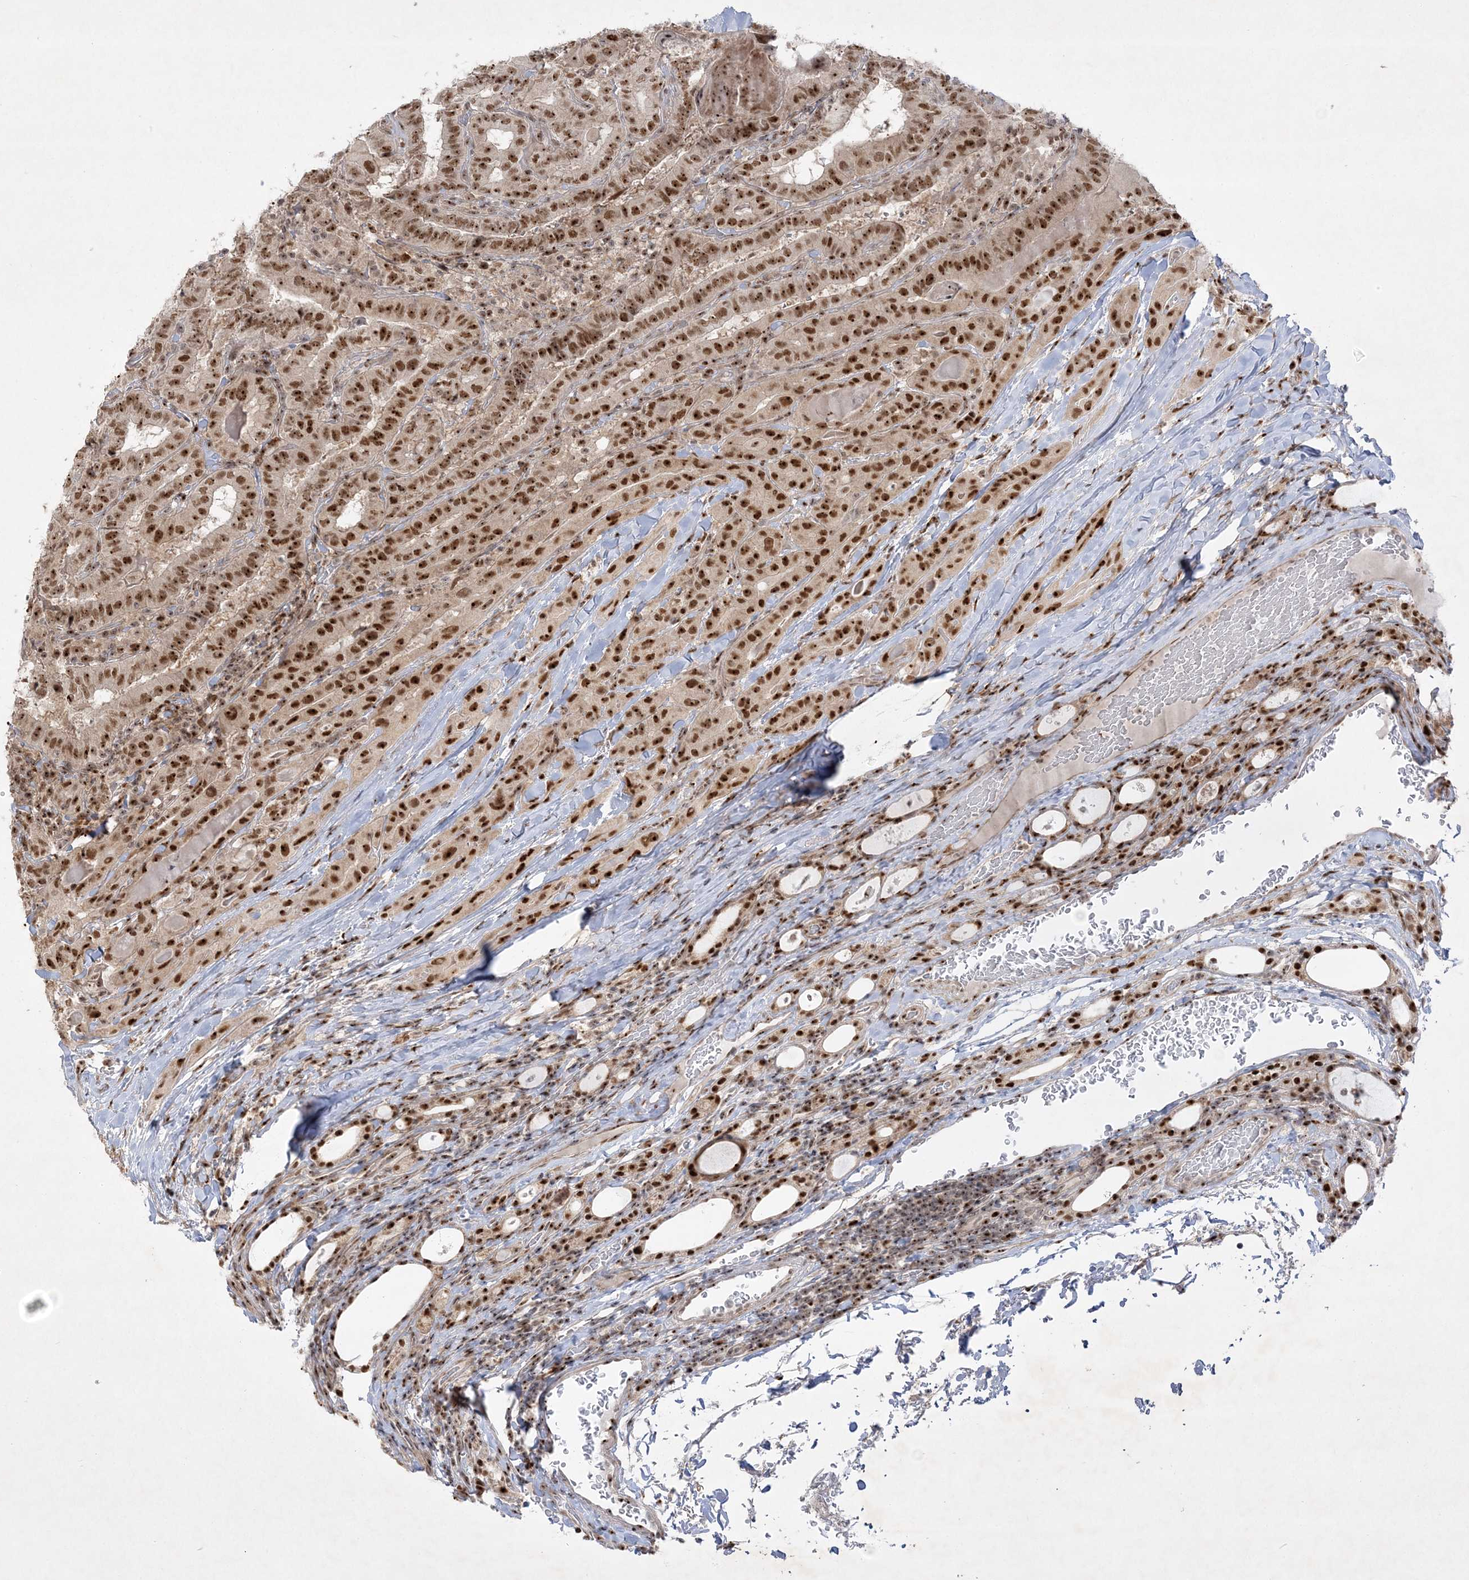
{"staining": {"intensity": "moderate", "quantity": ">75%", "location": "nuclear"}, "tissue": "thyroid cancer", "cell_type": "Tumor cells", "image_type": "cancer", "snomed": [{"axis": "morphology", "description": "Papillary adenocarcinoma, NOS"}, {"axis": "topography", "description": "Thyroid gland"}], "caption": "A histopathology image of papillary adenocarcinoma (thyroid) stained for a protein shows moderate nuclear brown staining in tumor cells.", "gene": "NPM3", "patient": {"sex": "female", "age": 72}}